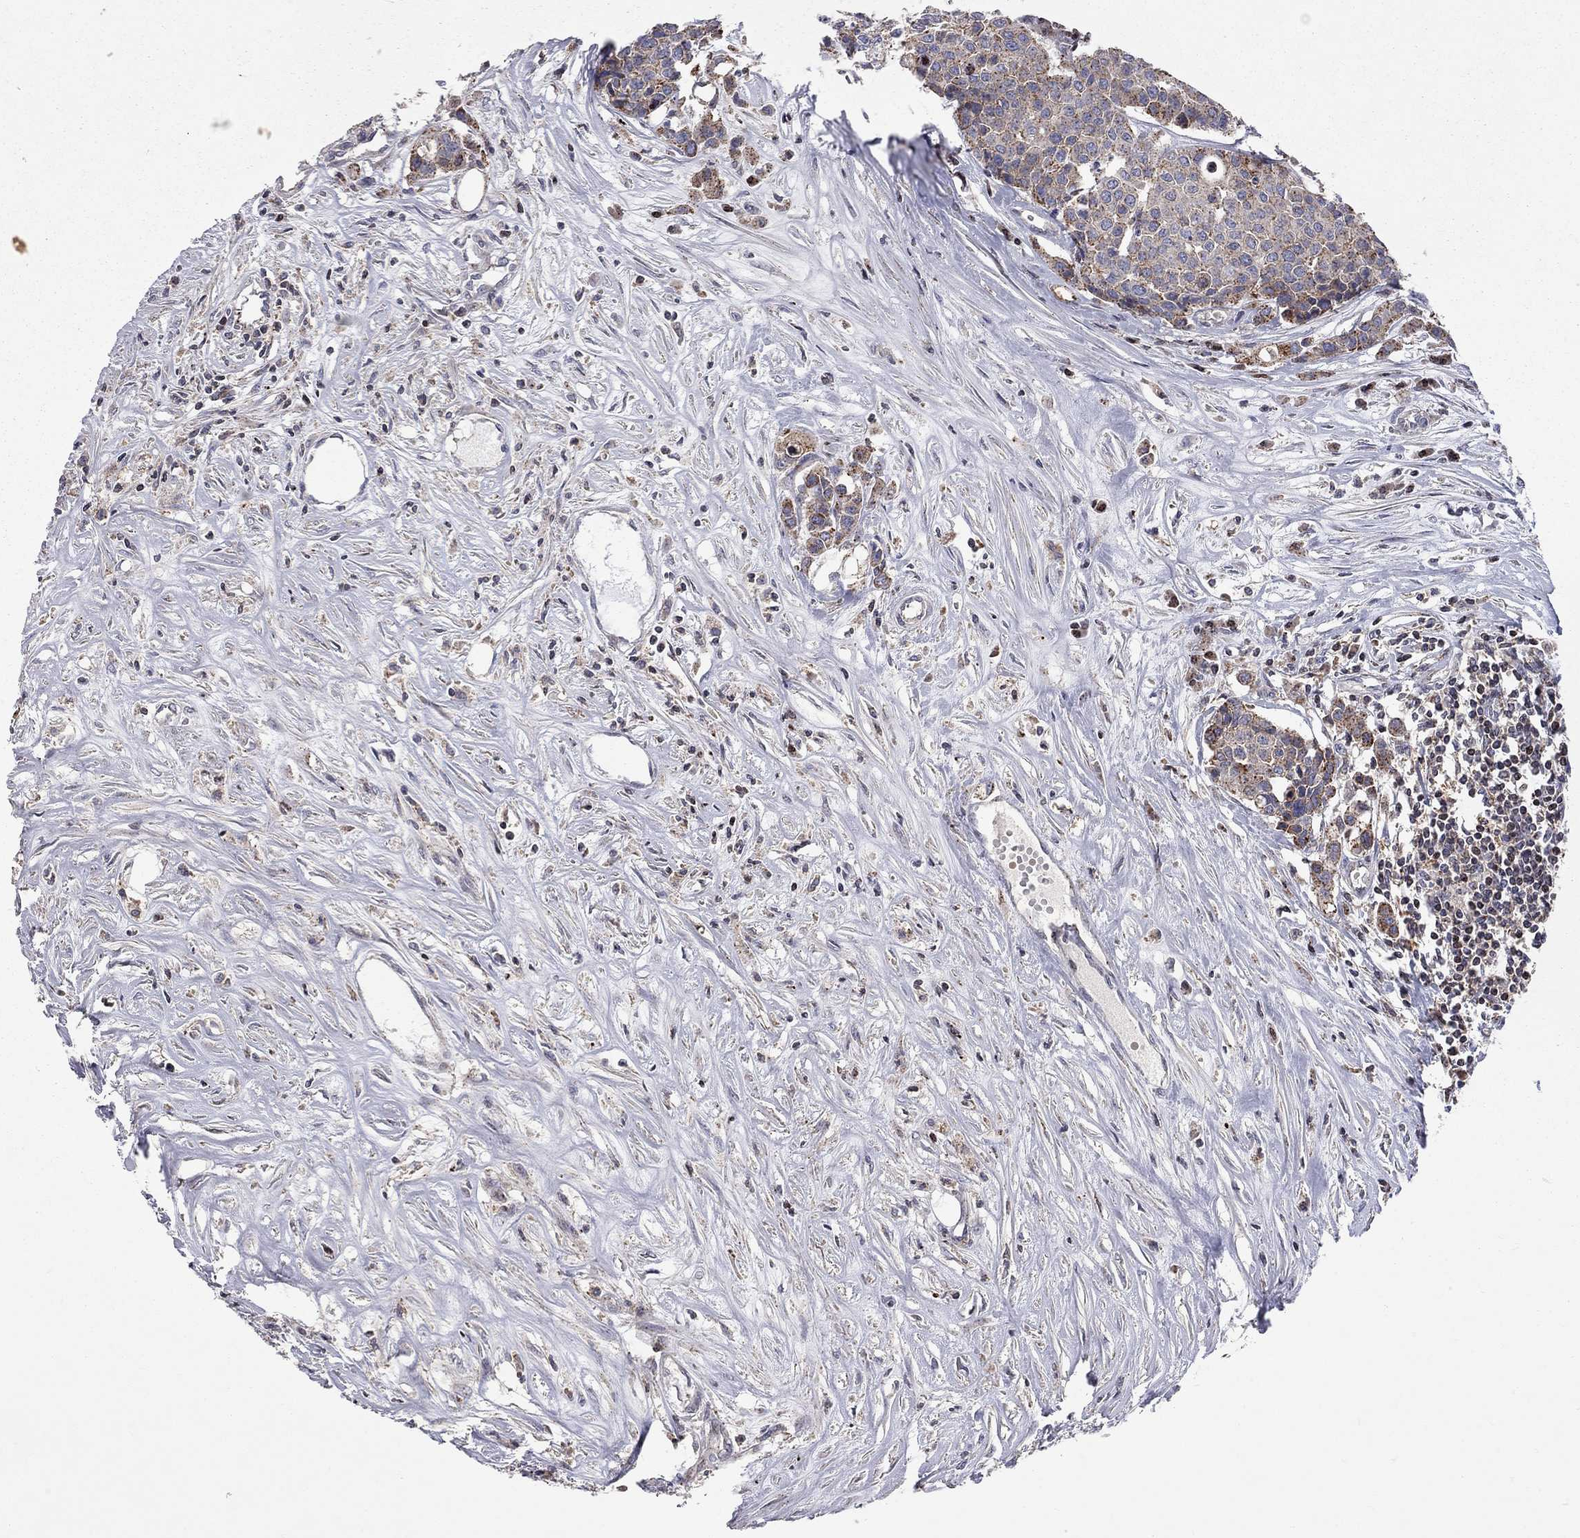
{"staining": {"intensity": "strong", "quantity": "25%-75%", "location": "cytoplasmic/membranous"}, "tissue": "carcinoid", "cell_type": "Tumor cells", "image_type": "cancer", "snomed": [{"axis": "morphology", "description": "Carcinoid, malignant, NOS"}, {"axis": "topography", "description": "Colon"}], "caption": "Immunohistochemical staining of carcinoid (malignant) demonstrates strong cytoplasmic/membranous protein expression in about 25%-75% of tumor cells. (DAB (3,3'-diaminobenzidine) IHC, brown staining for protein, blue staining for nuclei).", "gene": "ERN2", "patient": {"sex": "male", "age": 81}}